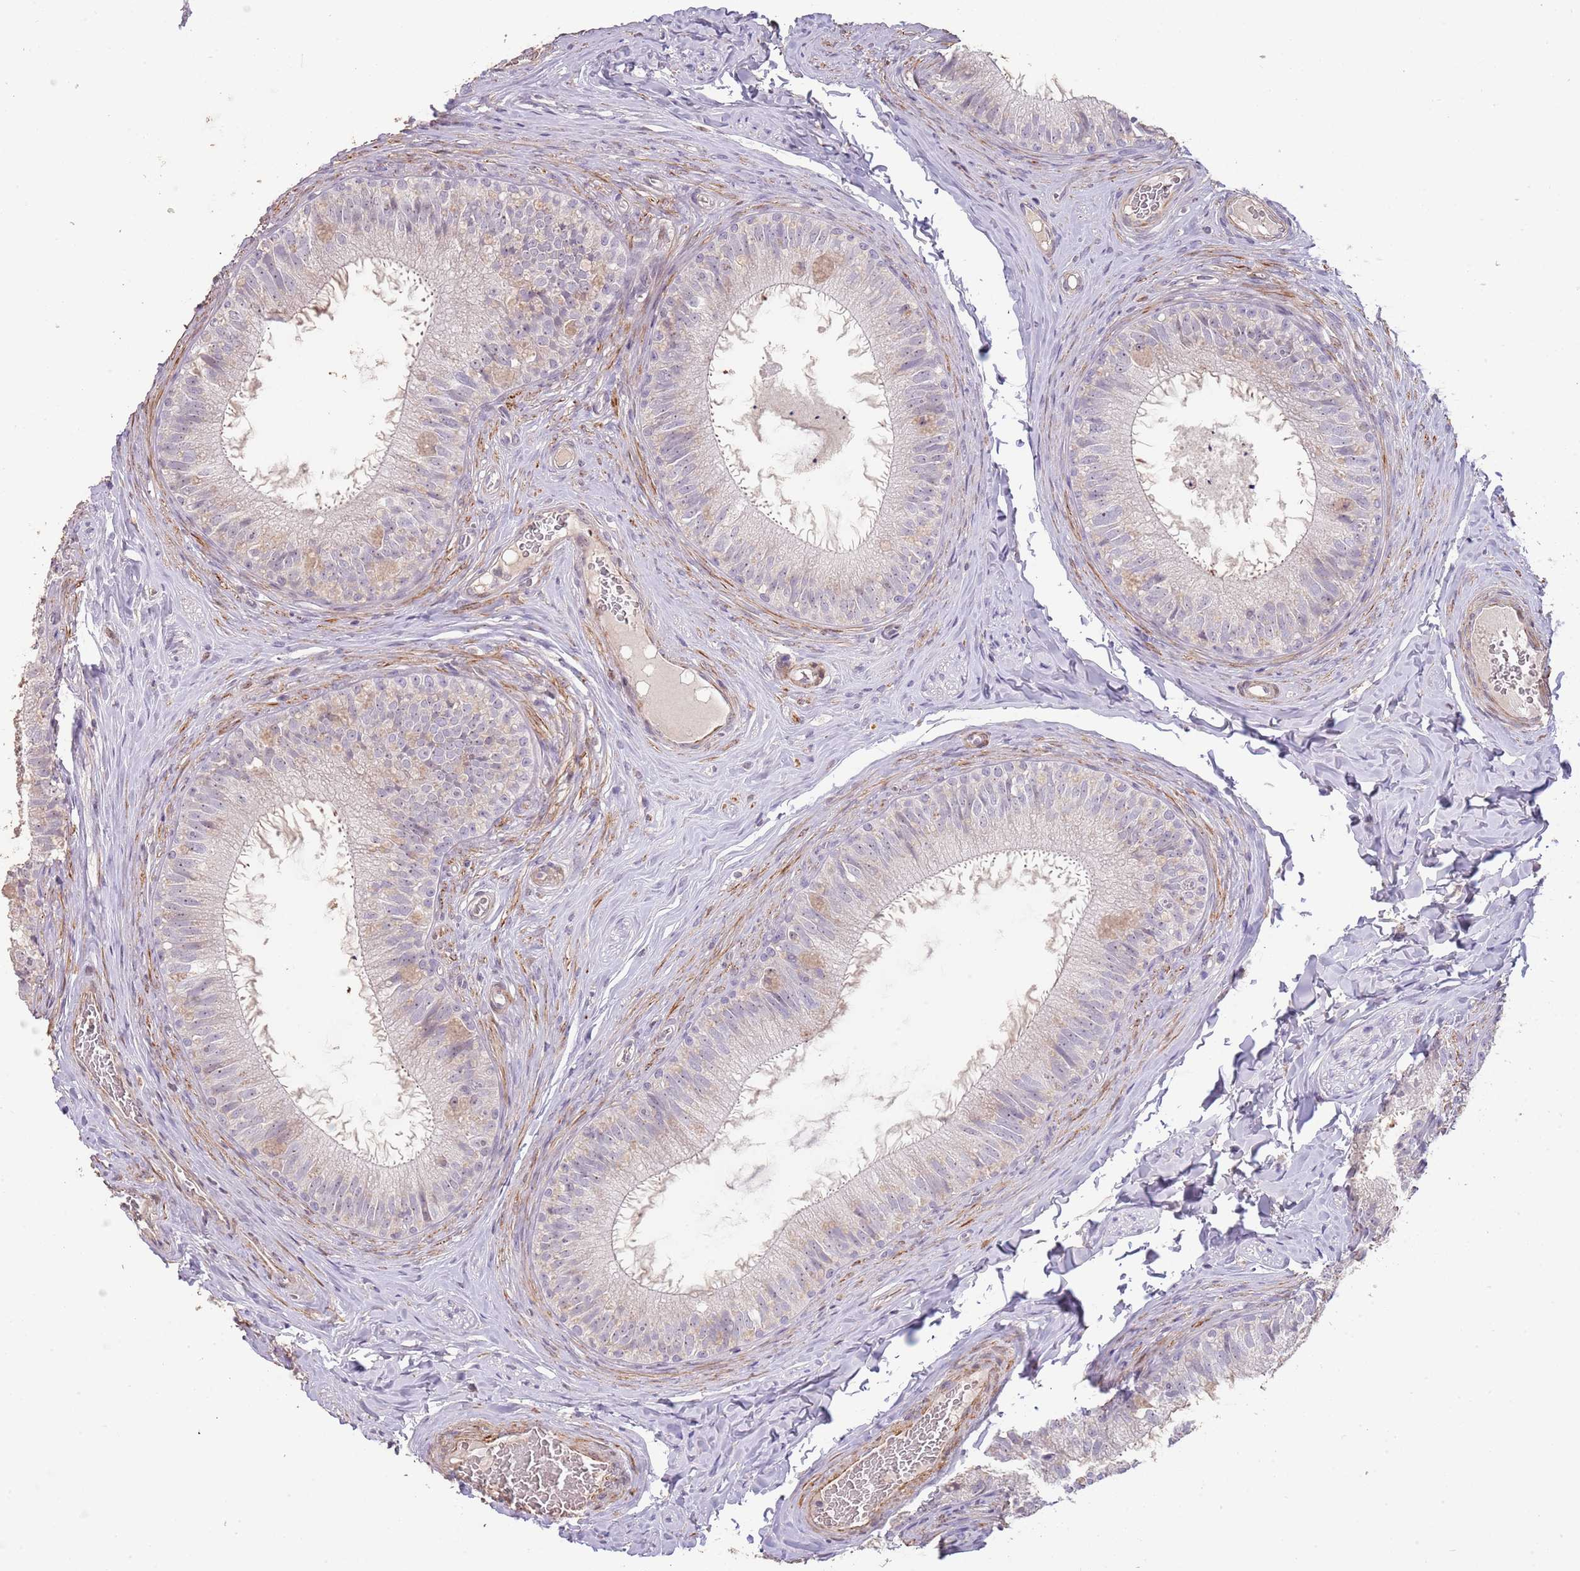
{"staining": {"intensity": "negative", "quantity": "none", "location": "none"}, "tissue": "epididymis", "cell_type": "Glandular cells", "image_type": "normal", "snomed": [{"axis": "morphology", "description": "Normal tissue, NOS"}, {"axis": "topography", "description": "Epididymis"}], "caption": "Image shows no significant protein positivity in glandular cells of benign epididymis.", "gene": "ADTRP", "patient": {"sex": "male", "age": 34}}